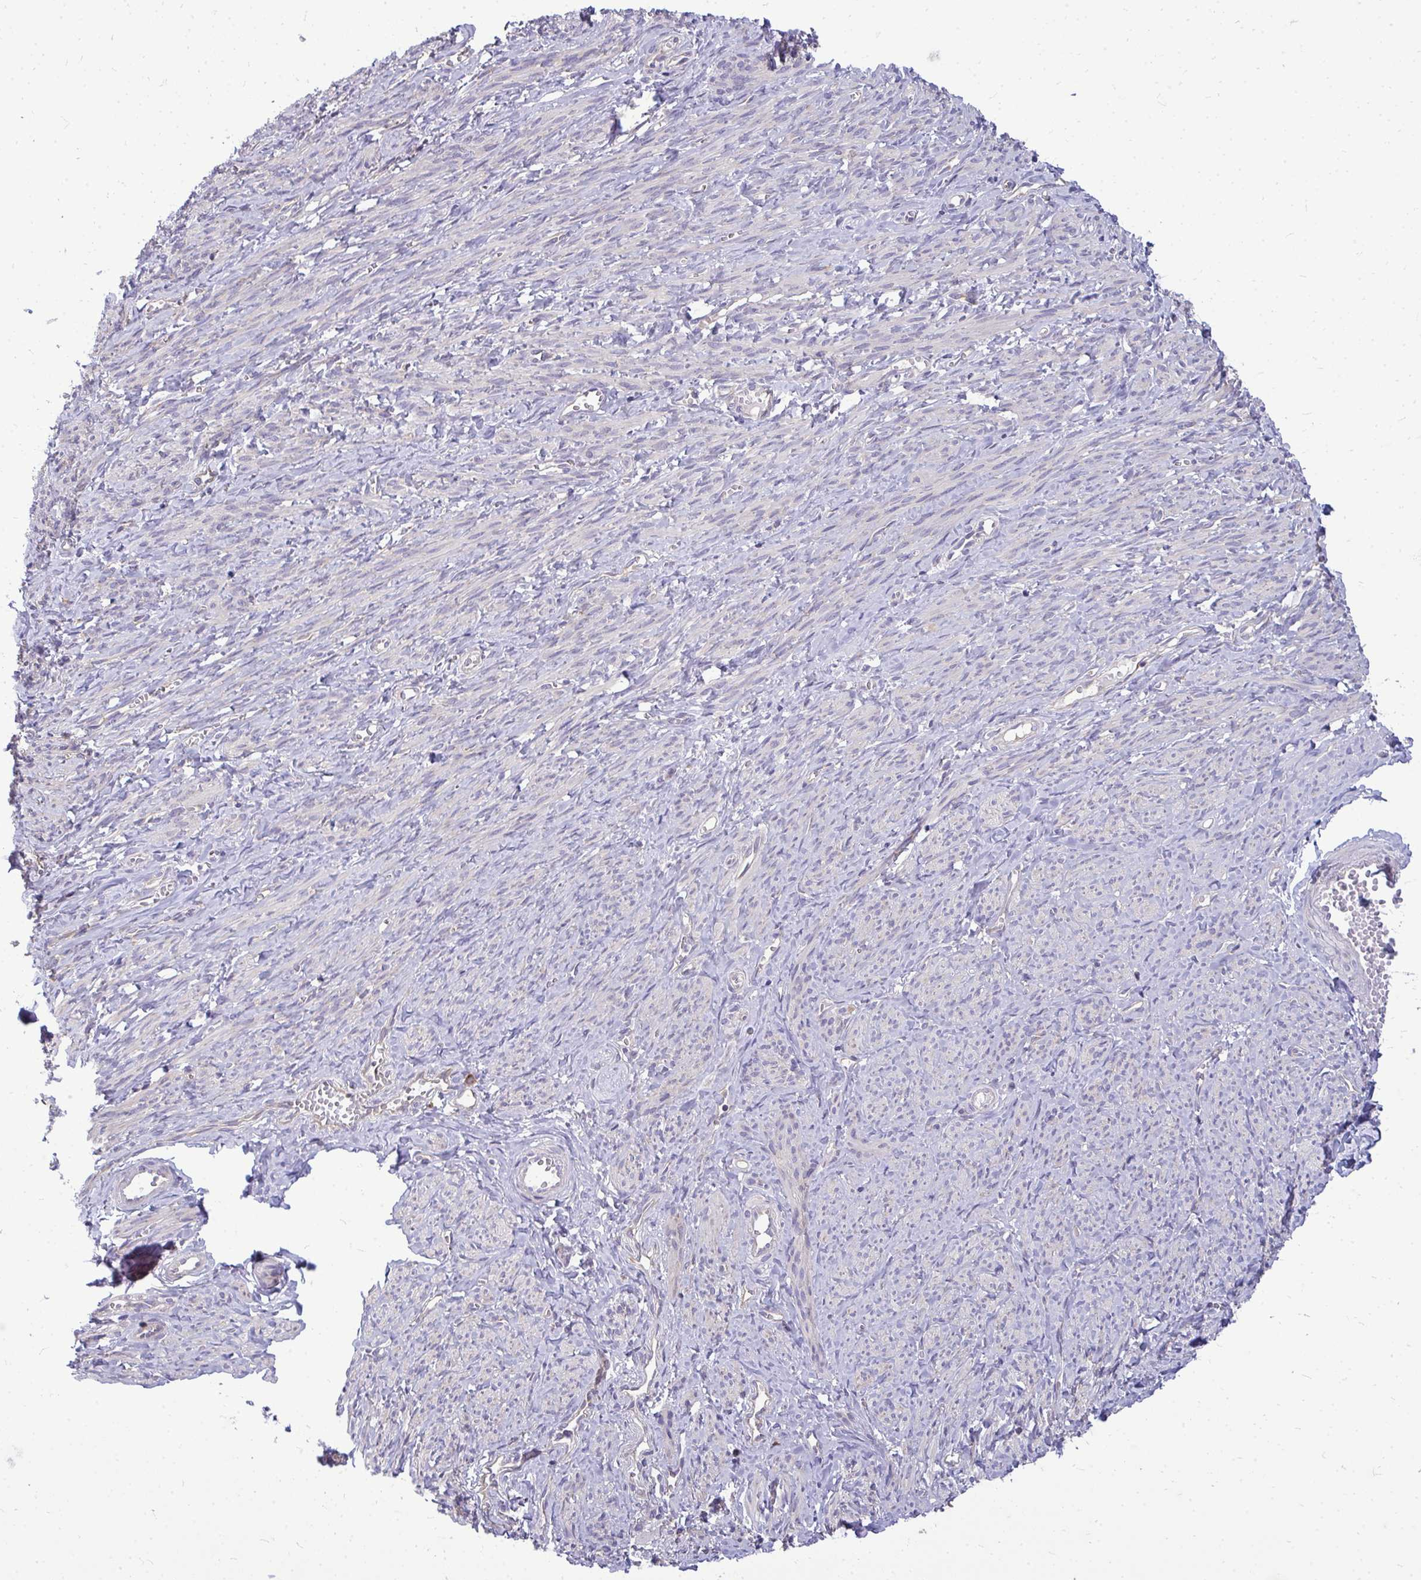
{"staining": {"intensity": "weak", "quantity": "<25%", "location": "cytoplasmic/membranous"}, "tissue": "smooth muscle", "cell_type": "Smooth muscle cells", "image_type": "normal", "snomed": [{"axis": "morphology", "description": "Normal tissue, NOS"}, {"axis": "topography", "description": "Smooth muscle"}], "caption": "High magnification brightfield microscopy of normal smooth muscle stained with DAB (brown) and counterstained with hematoxylin (blue): smooth muscle cells show no significant expression. Nuclei are stained in blue.", "gene": "RPLP2", "patient": {"sex": "female", "age": 65}}